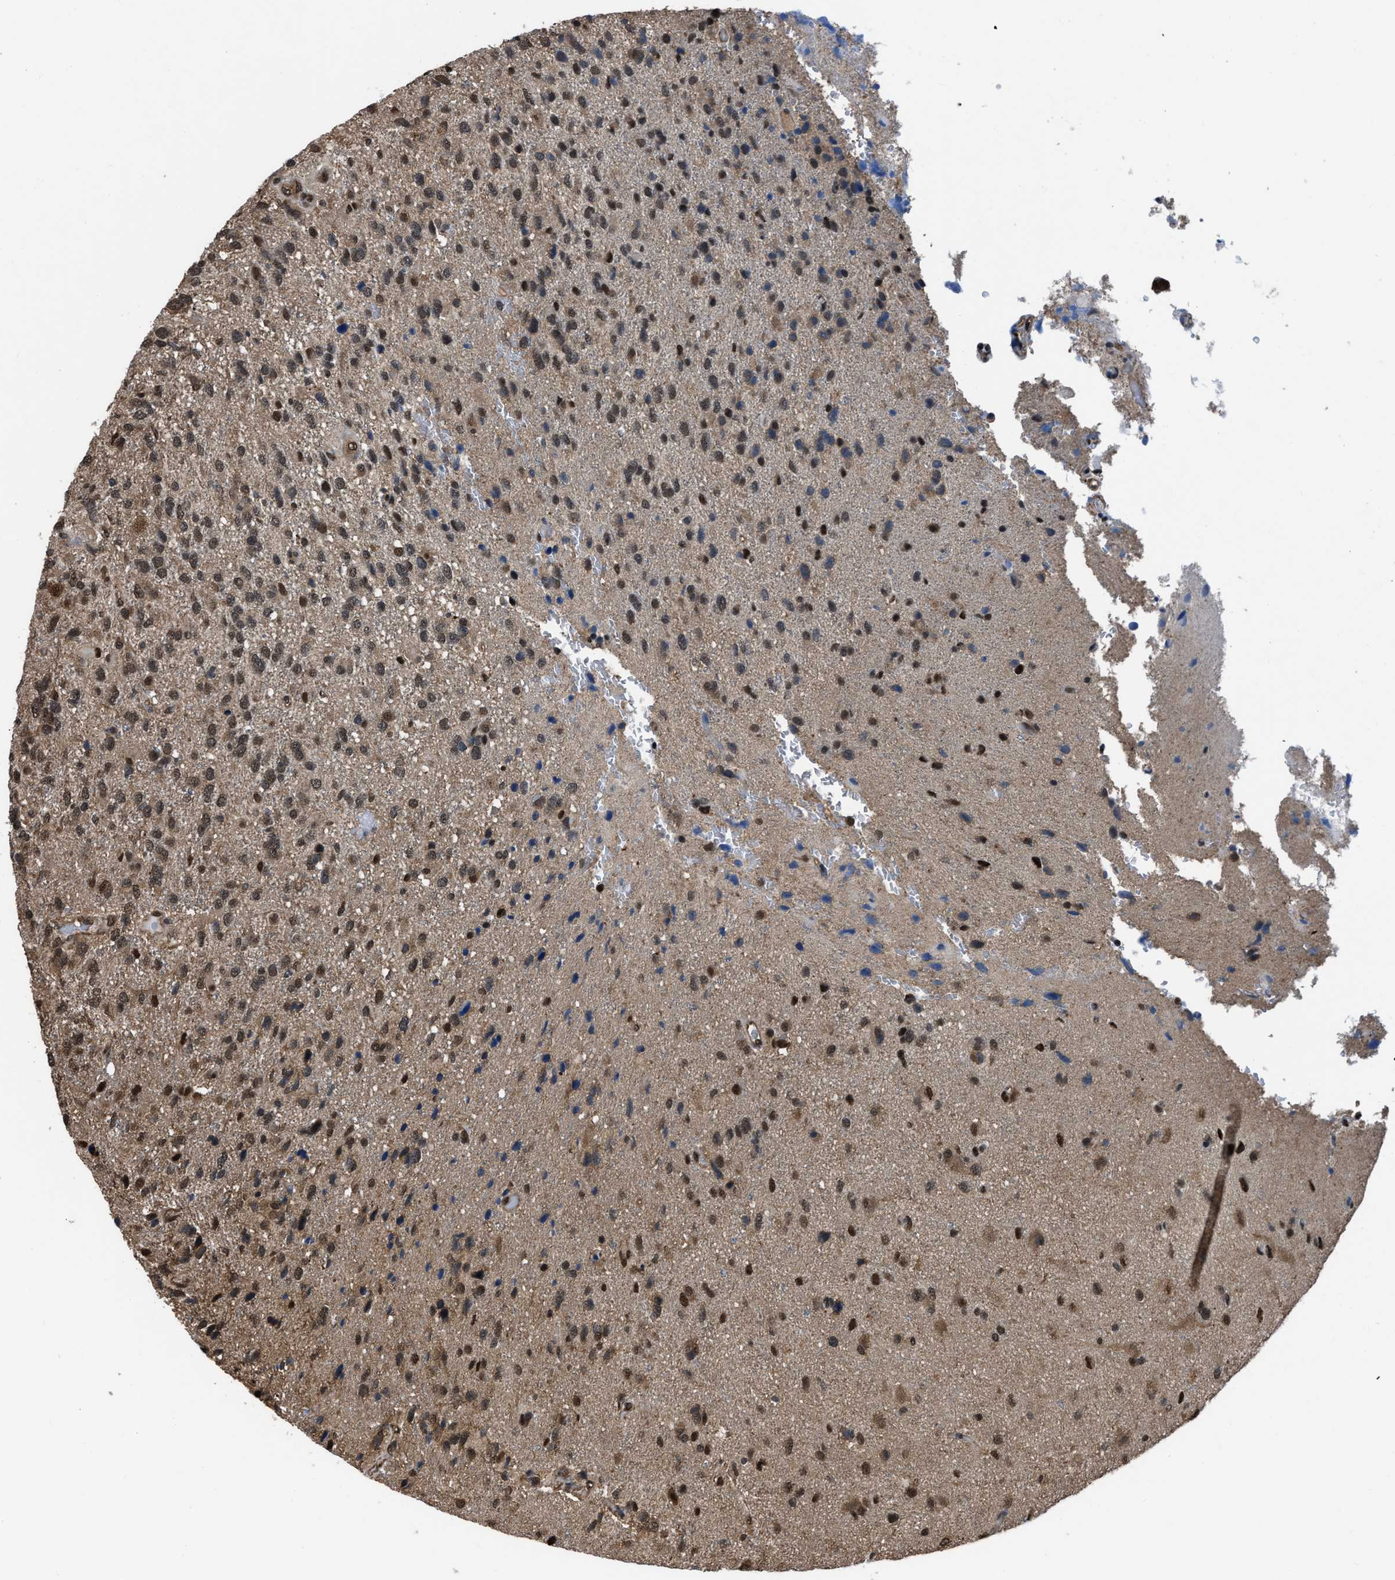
{"staining": {"intensity": "moderate", "quantity": ">75%", "location": "nuclear"}, "tissue": "glioma", "cell_type": "Tumor cells", "image_type": "cancer", "snomed": [{"axis": "morphology", "description": "Glioma, malignant, High grade"}, {"axis": "topography", "description": "Brain"}], "caption": "Brown immunohistochemical staining in human glioma demonstrates moderate nuclear positivity in about >75% of tumor cells. The staining was performed using DAB (3,3'-diaminobenzidine), with brown indicating positive protein expression. Nuclei are stained blue with hematoxylin.", "gene": "FNTA", "patient": {"sex": "female", "age": 58}}